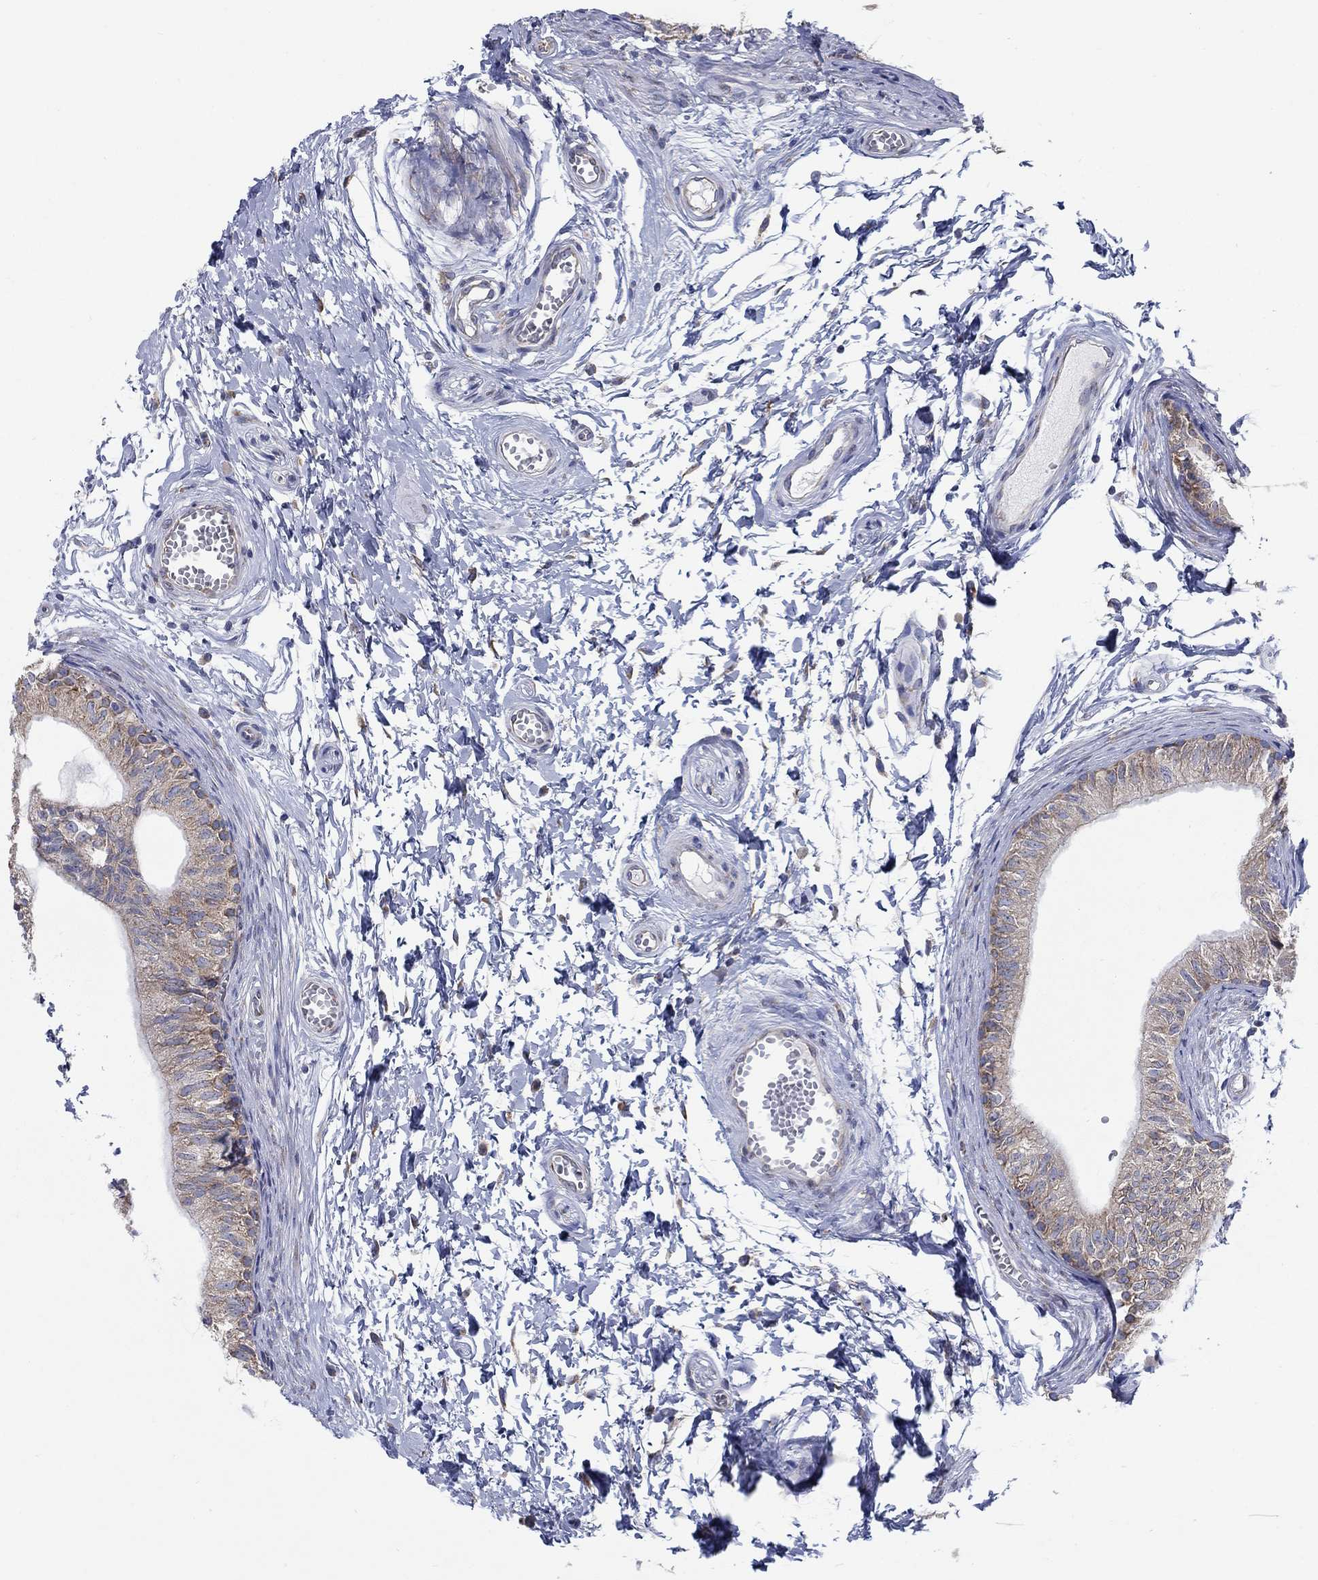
{"staining": {"intensity": "weak", "quantity": ">75%", "location": "cytoplasmic/membranous"}, "tissue": "epididymis", "cell_type": "Glandular cells", "image_type": "normal", "snomed": [{"axis": "morphology", "description": "Normal tissue, NOS"}, {"axis": "topography", "description": "Epididymis"}], "caption": "IHC micrograph of benign human epididymis stained for a protein (brown), which reveals low levels of weak cytoplasmic/membranous expression in about >75% of glandular cells.", "gene": "TMEM59", "patient": {"sex": "male", "age": 22}}